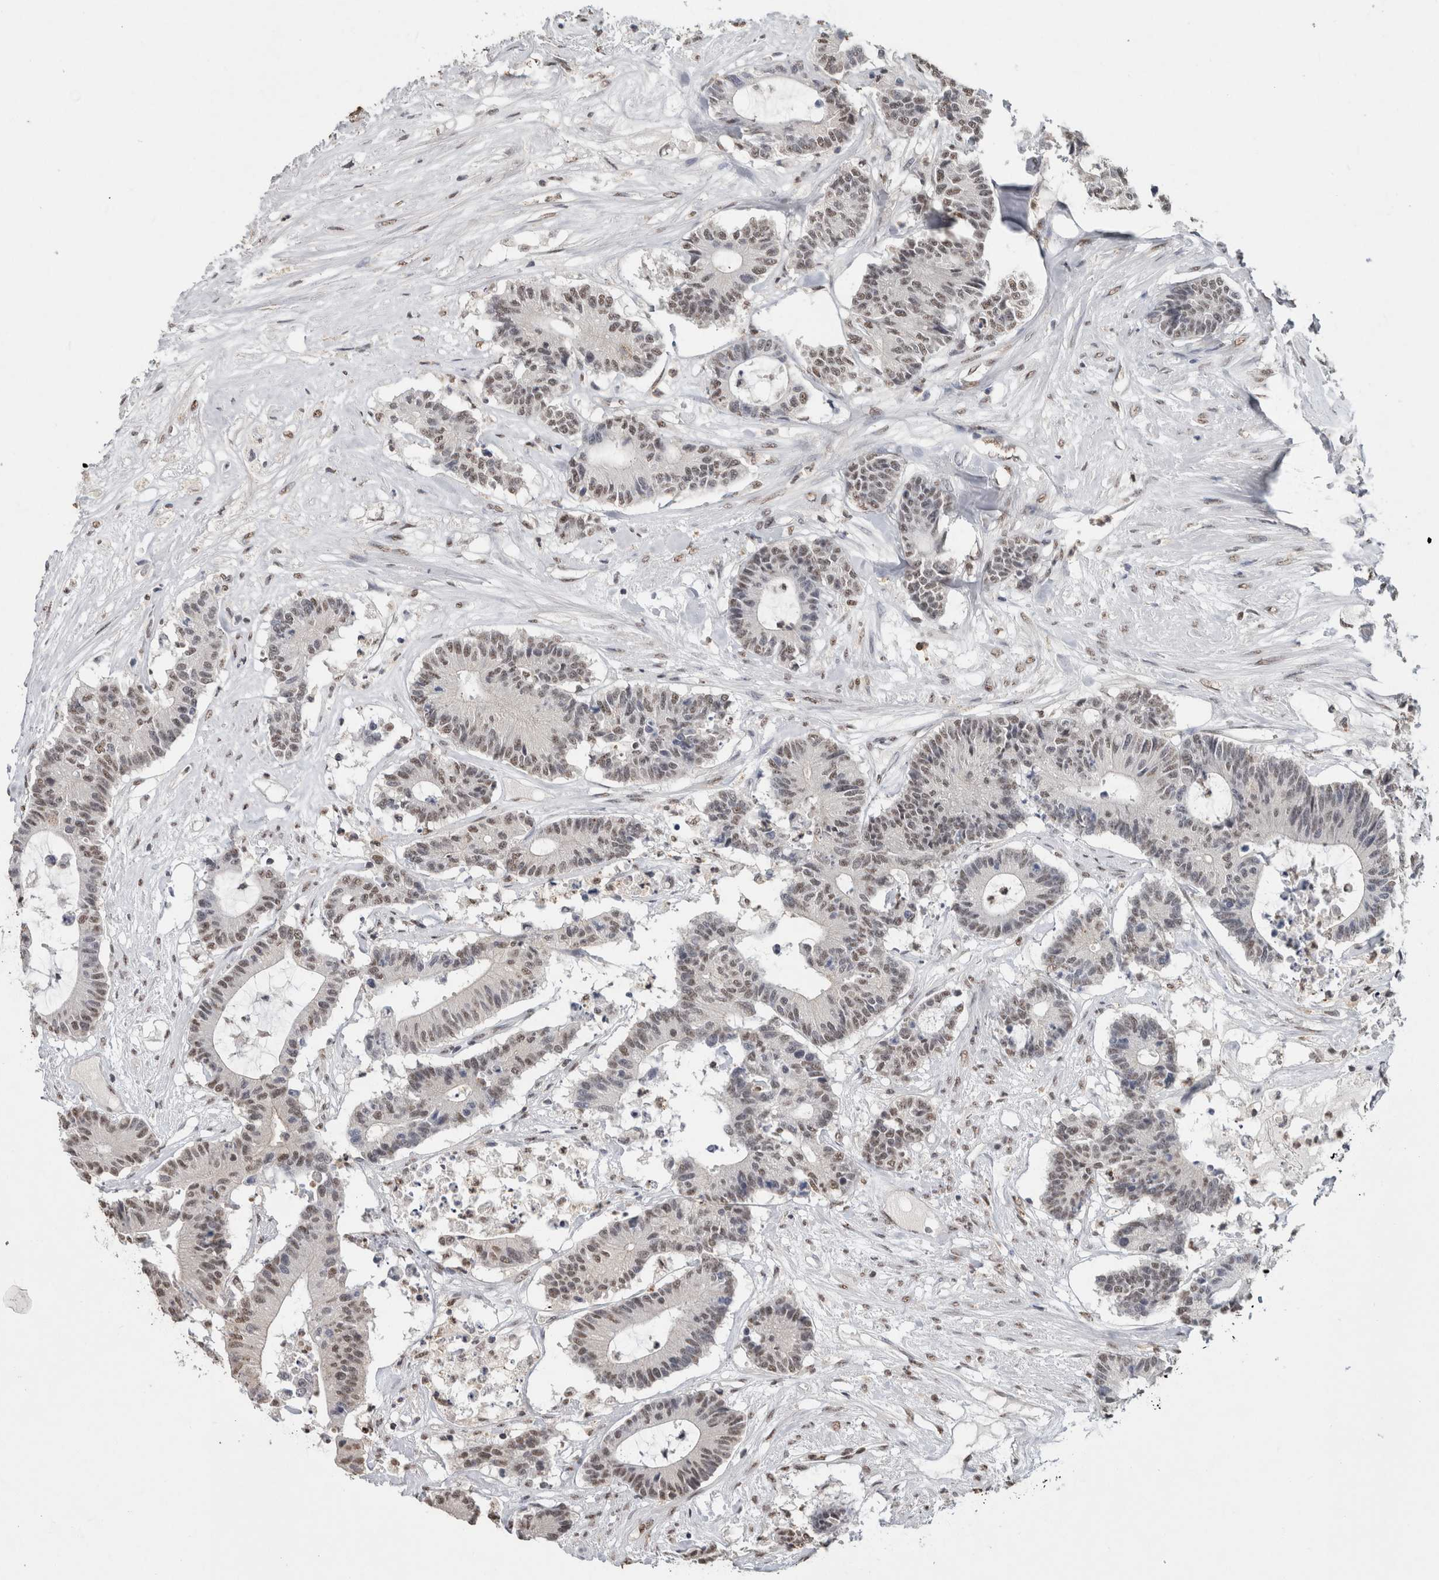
{"staining": {"intensity": "weak", "quantity": ">75%", "location": "nuclear"}, "tissue": "colorectal cancer", "cell_type": "Tumor cells", "image_type": "cancer", "snomed": [{"axis": "morphology", "description": "Adenocarcinoma, NOS"}, {"axis": "topography", "description": "Colon"}], "caption": "This photomicrograph exhibits IHC staining of human colorectal cancer (adenocarcinoma), with low weak nuclear expression in approximately >75% of tumor cells.", "gene": "RPS6KA2", "patient": {"sex": "female", "age": 84}}